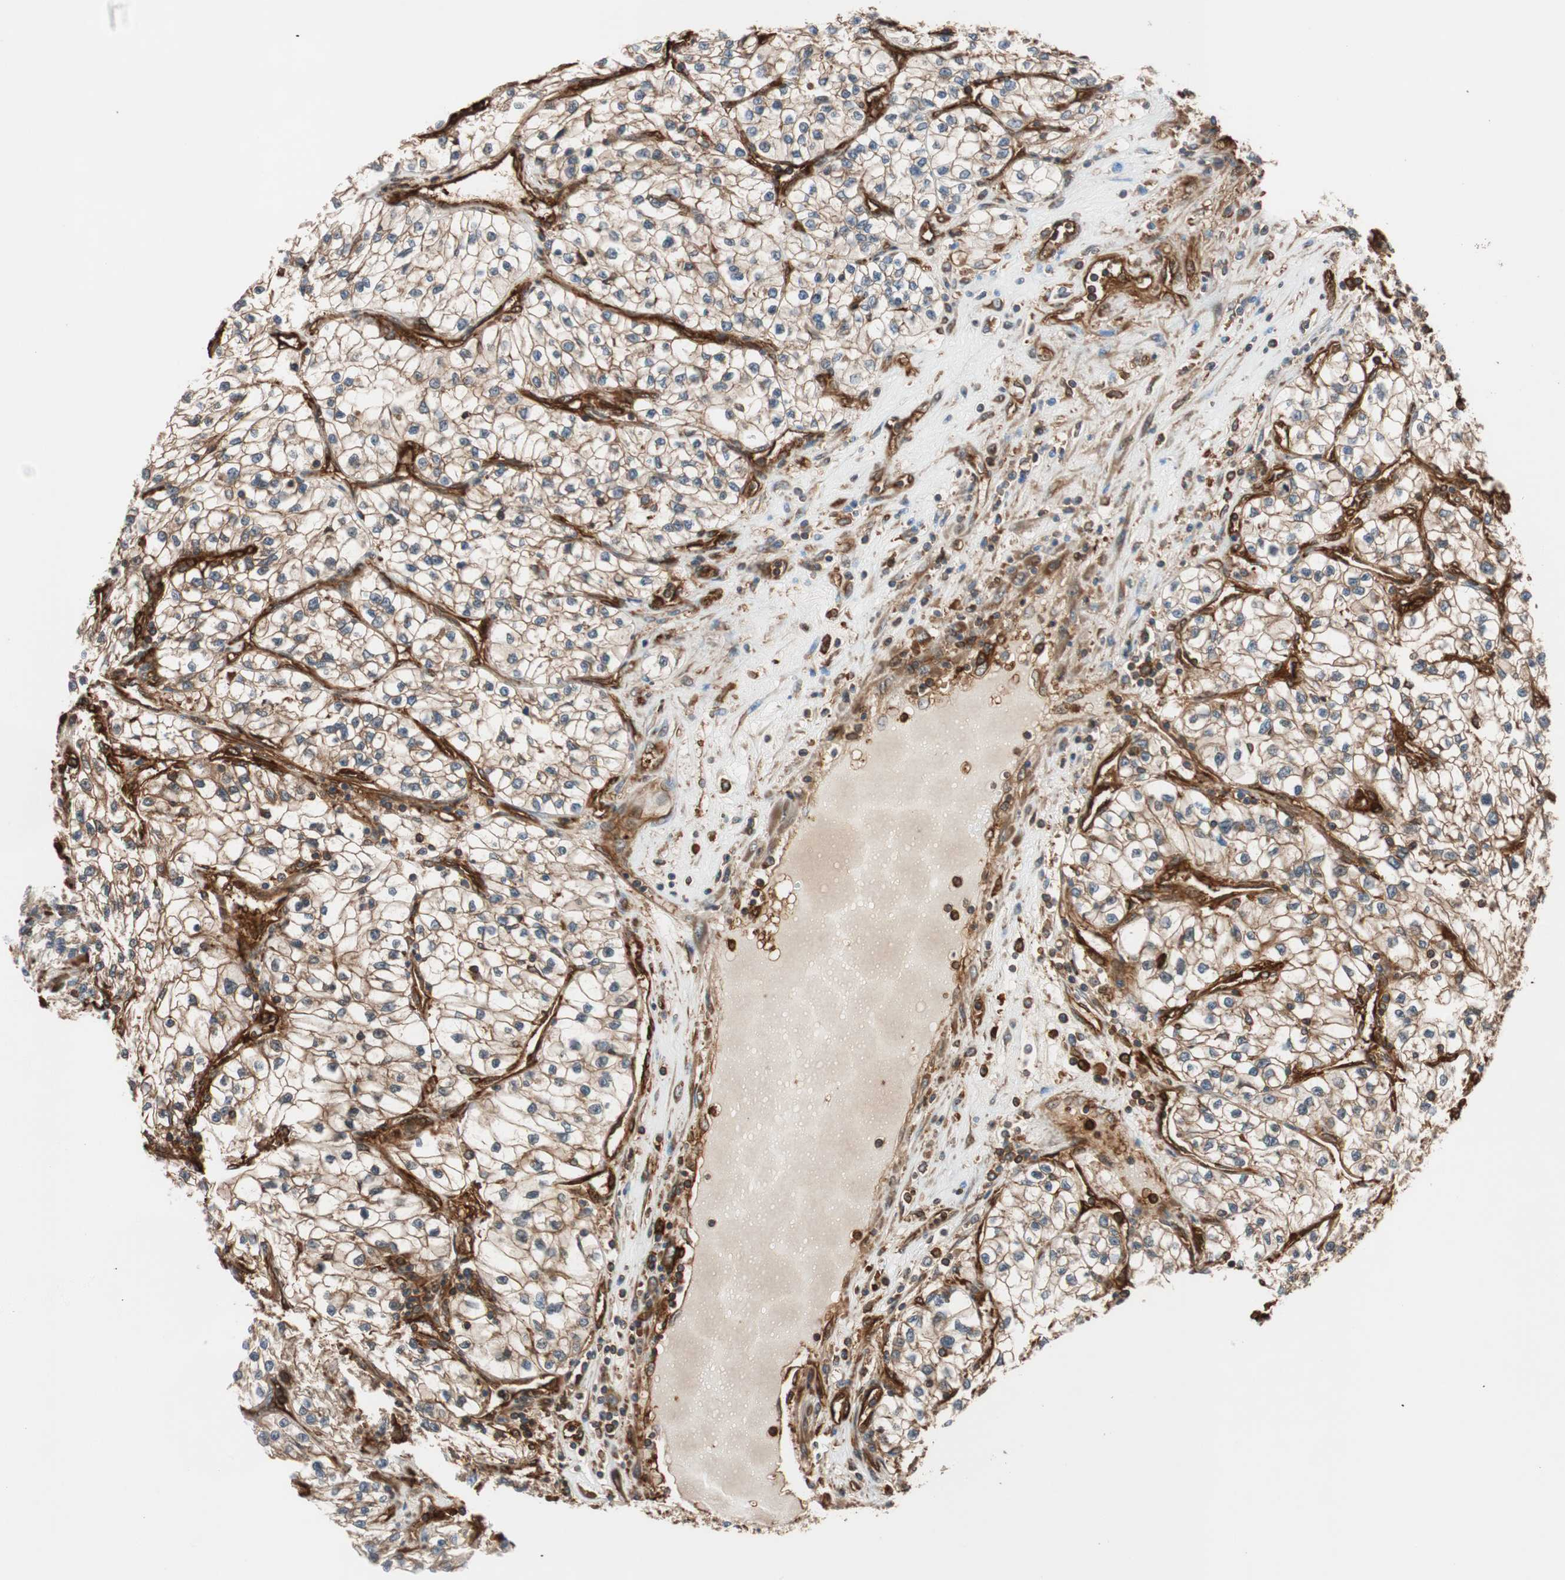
{"staining": {"intensity": "moderate", "quantity": ">75%", "location": "cytoplasmic/membranous"}, "tissue": "renal cancer", "cell_type": "Tumor cells", "image_type": "cancer", "snomed": [{"axis": "morphology", "description": "Adenocarcinoma, NOS"}, {"axis": "topography", "description": "Kidney"}], "caption": "Protein expression analysis of human renal cancer reveals moderate cytoplasmic/membranous expression in approximately >75% of tumor cells.", "gene": "VASP", "patient": {"sex": "female", "age": 57}}